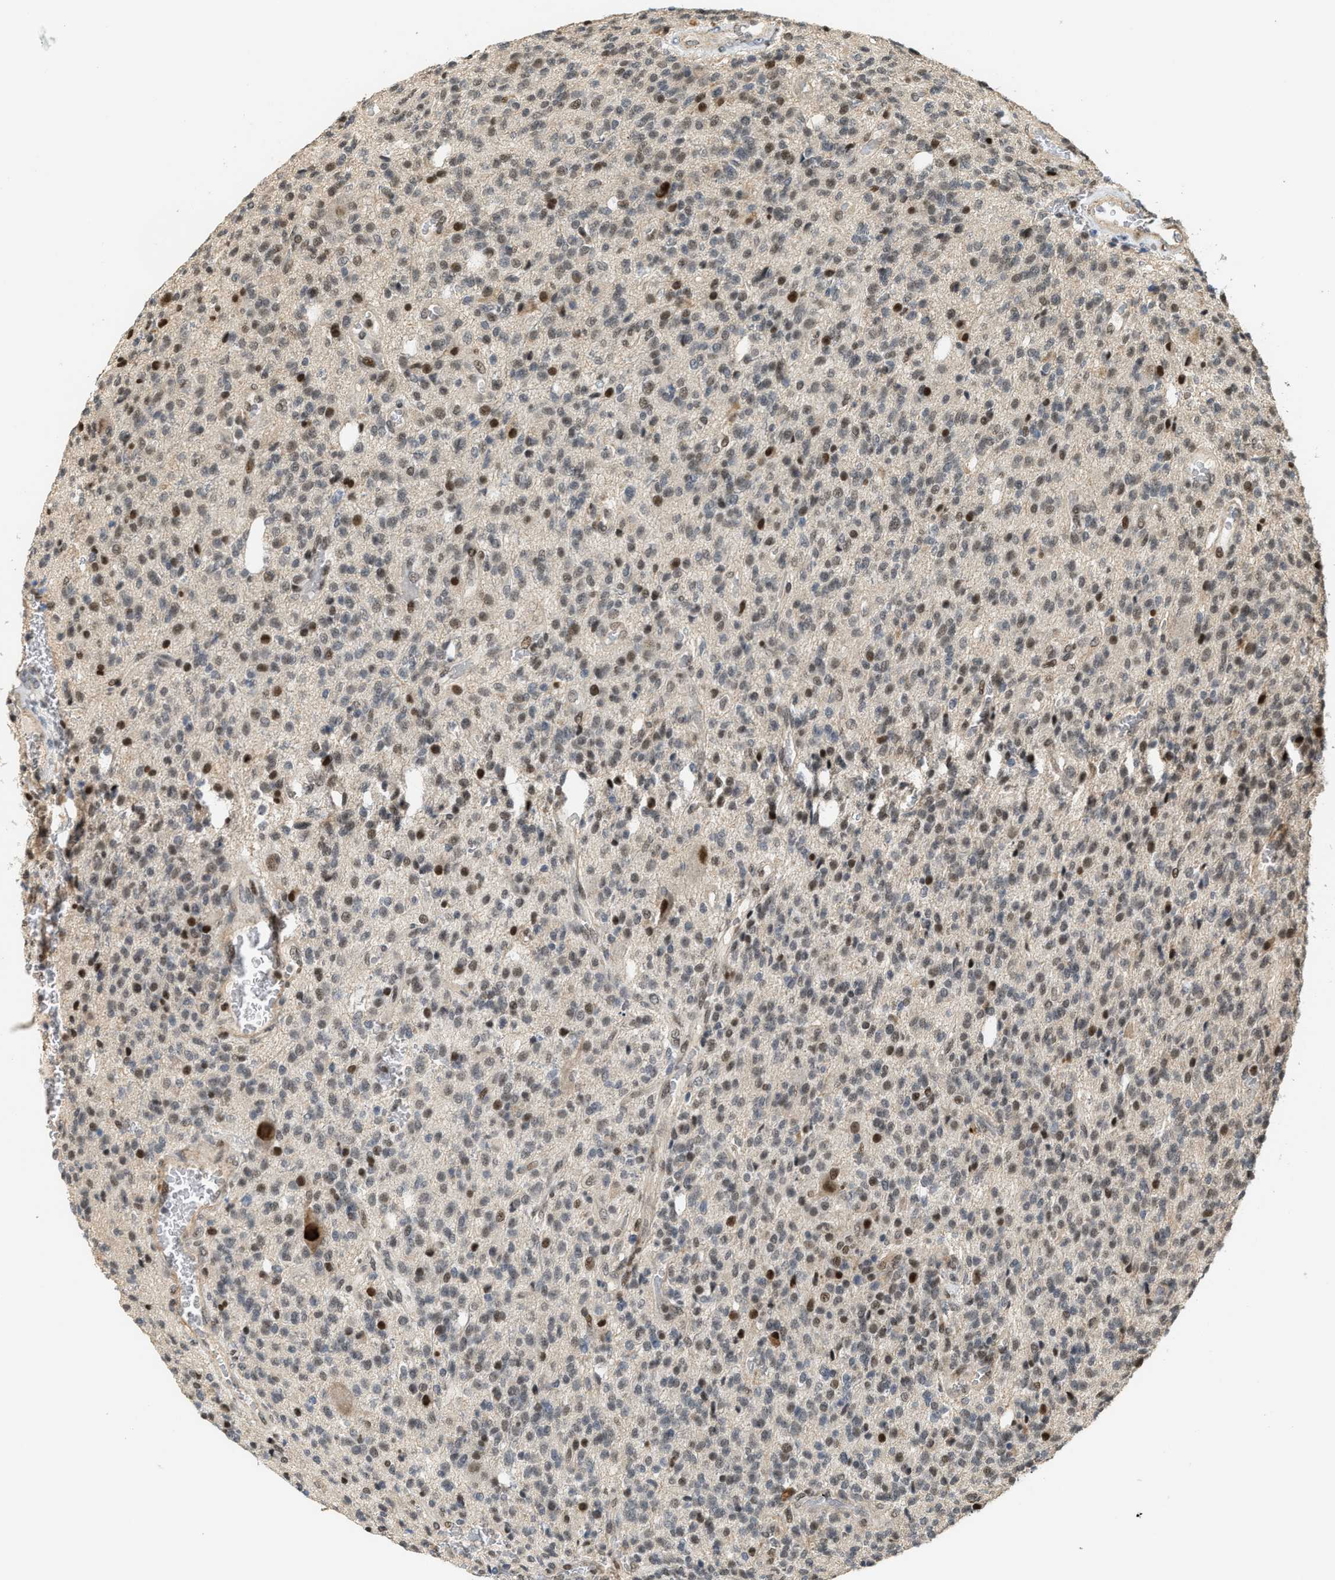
{"staining": {"intensity": "moderate", "quantity": "<25%", "location": "nuclear"}, "tissue": "glioma", "cell_type": "Tumor cells", "image_type": "cancer", "snomed": [{"axis": "morphology", "description": "Glioma, malignant, High grade"}, {"axis": "topography", "description": "Brain"}], "caption": "There is low levels of moderate nuclear expression in tumor cells of glioma, as demonstrated by immunohistochemical staining (brown color).", "gene": "SERTAD2", "patient": {"sex": "male", "age": 34}}